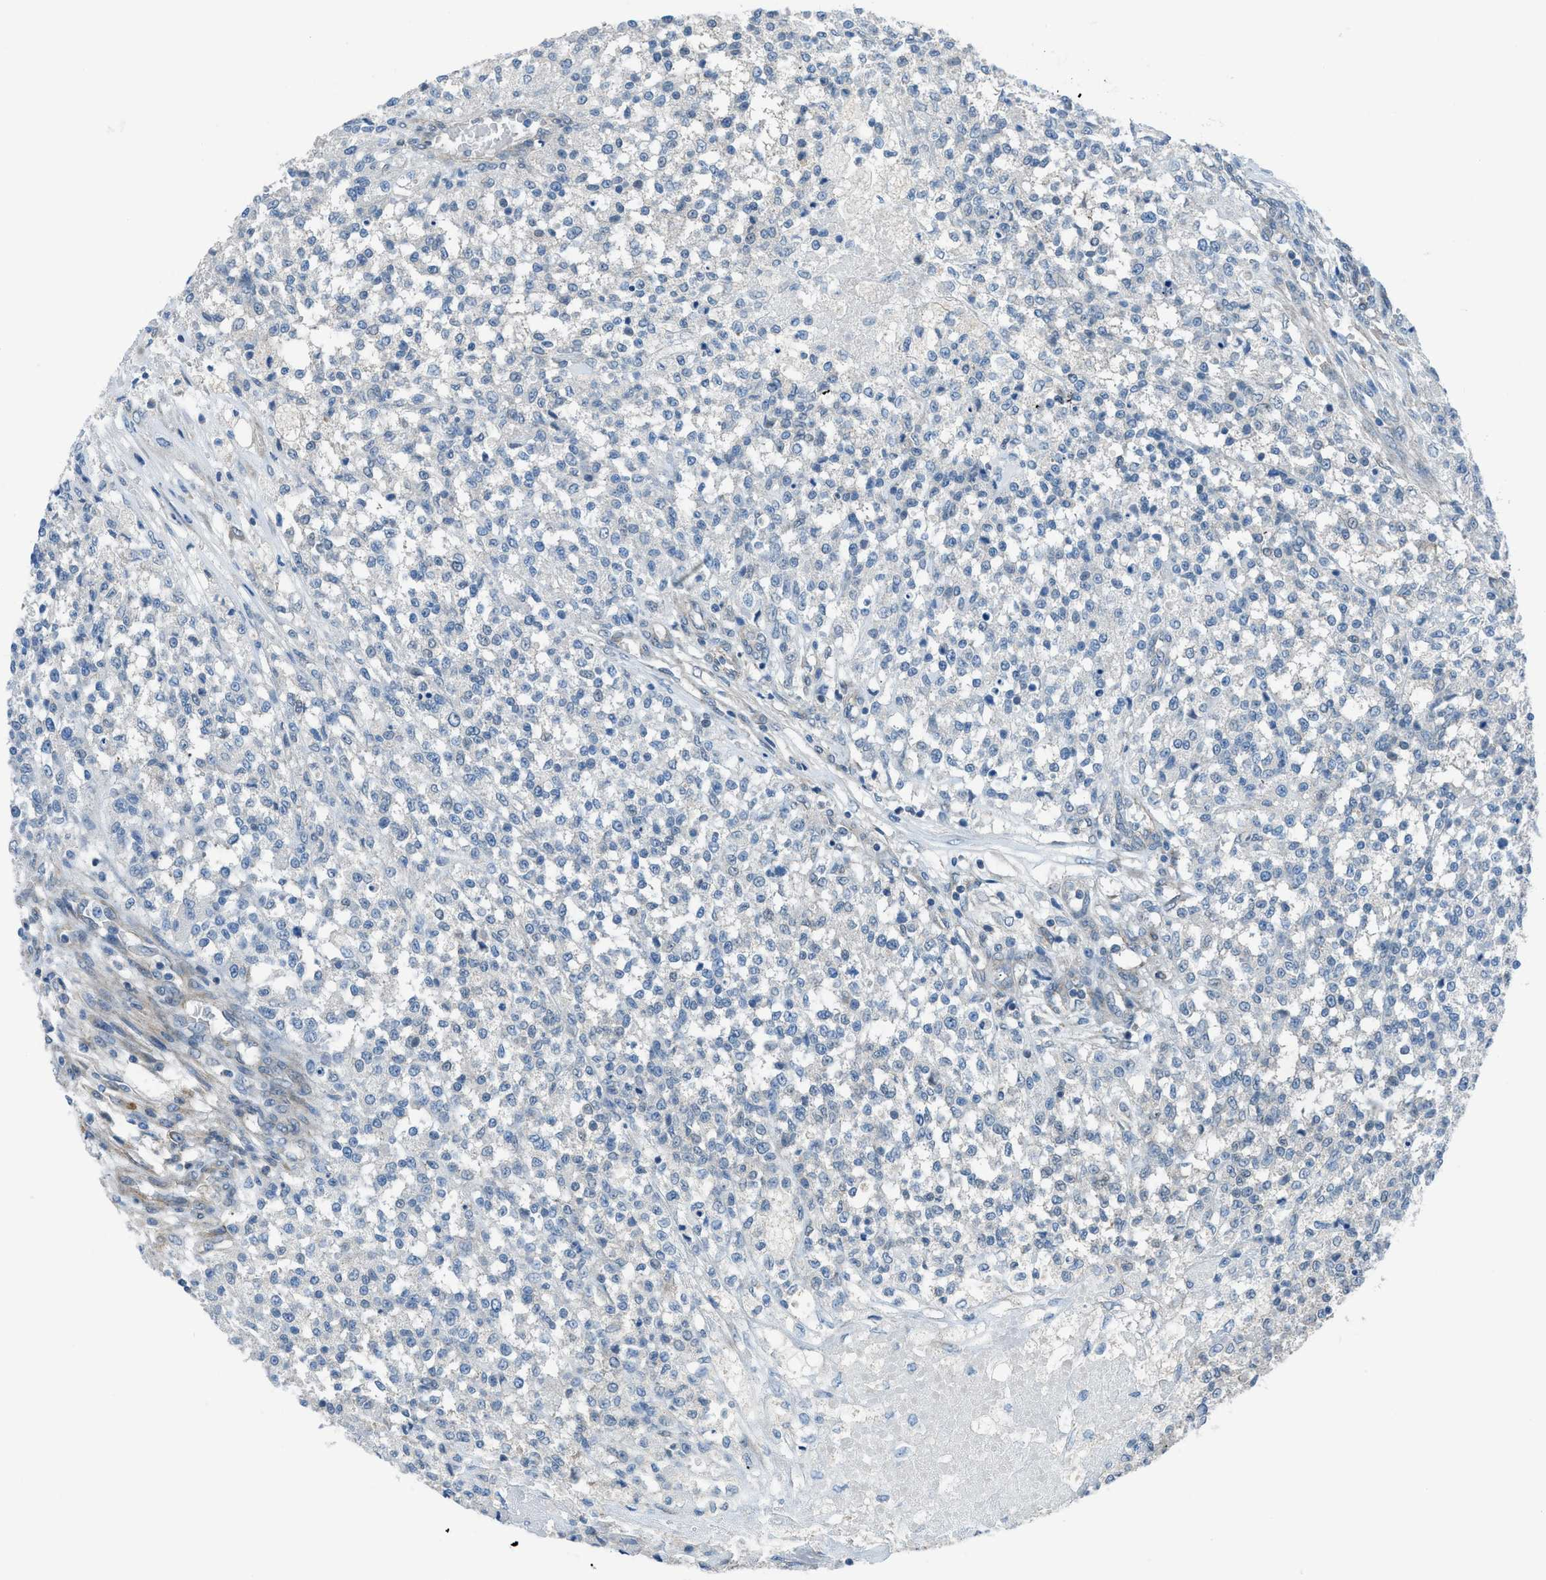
{"staining": {"intensity": "negative", "quantity": "none", "location": "none"}, "tissue": "testis cancer", "cell_type": "Tumor cells", "image_type": "cancer", "snomed": [{"axis": "morphology", "description": "Seminoma, NOS"}, {"axis": "topography", "description": "Testis"}], "caption": "Tumor cells are negative for protein expression in human testis cancer (seminoma).", "gene": "PRKN", "patient": {"sex": "male", "age": 59}}